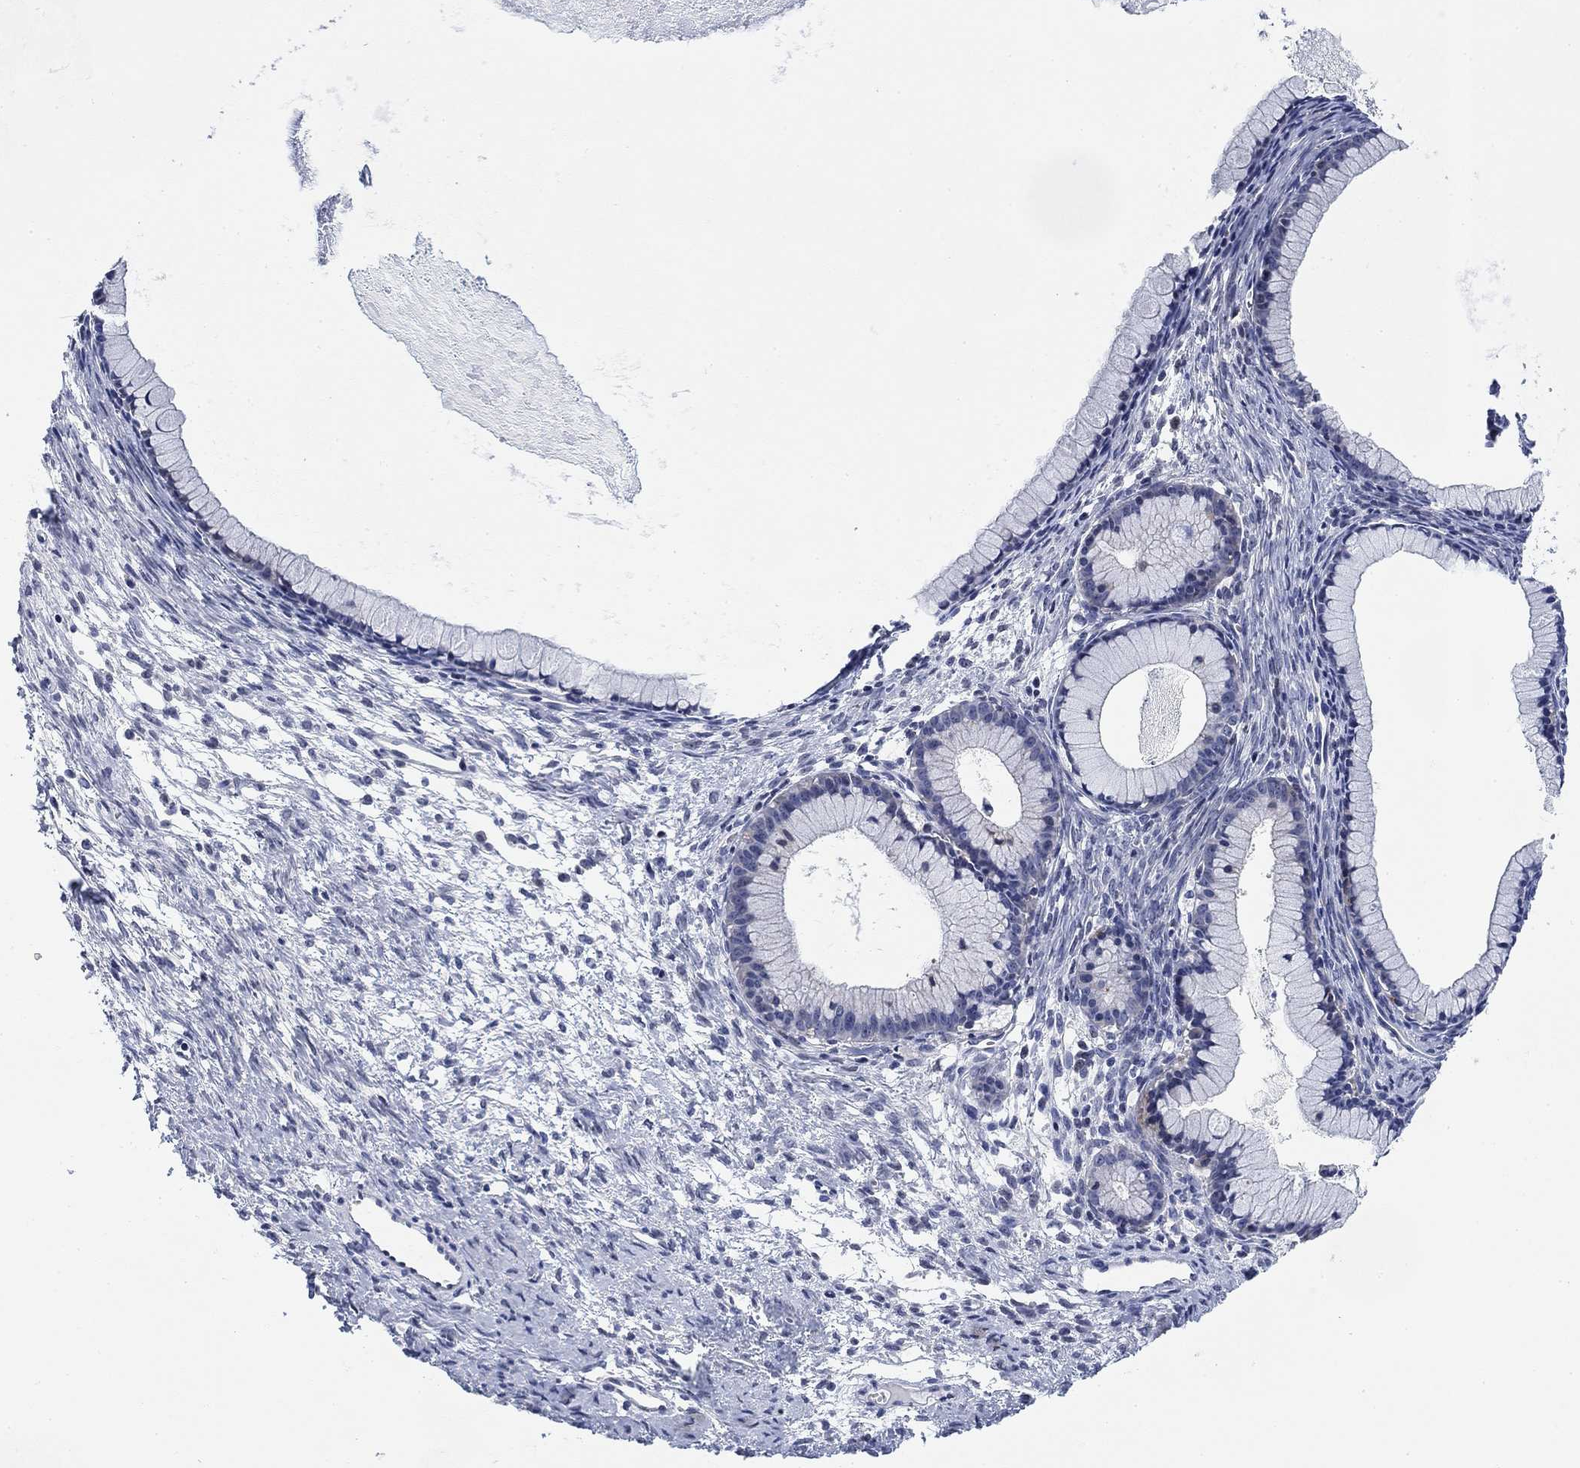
{"staining": {"intensity": "negative", "quantity": "none", "location": "none"}, "tissue": "ovarian cancer", "cell_type": "Tumor cells", "image_type": "cancer", "snomed": [{"axis": "morphology", "description": "Cystadenocarcinoma, mucinous, NOS"}, {"axis": "topography", "description": "Ovary"}], "caption": "This is an IHC photomicrograph of human ovarian cancer. There is no expression in tumor cells.", "gene": "DAZL", "patient": {"sex": "female", "age": 41}}